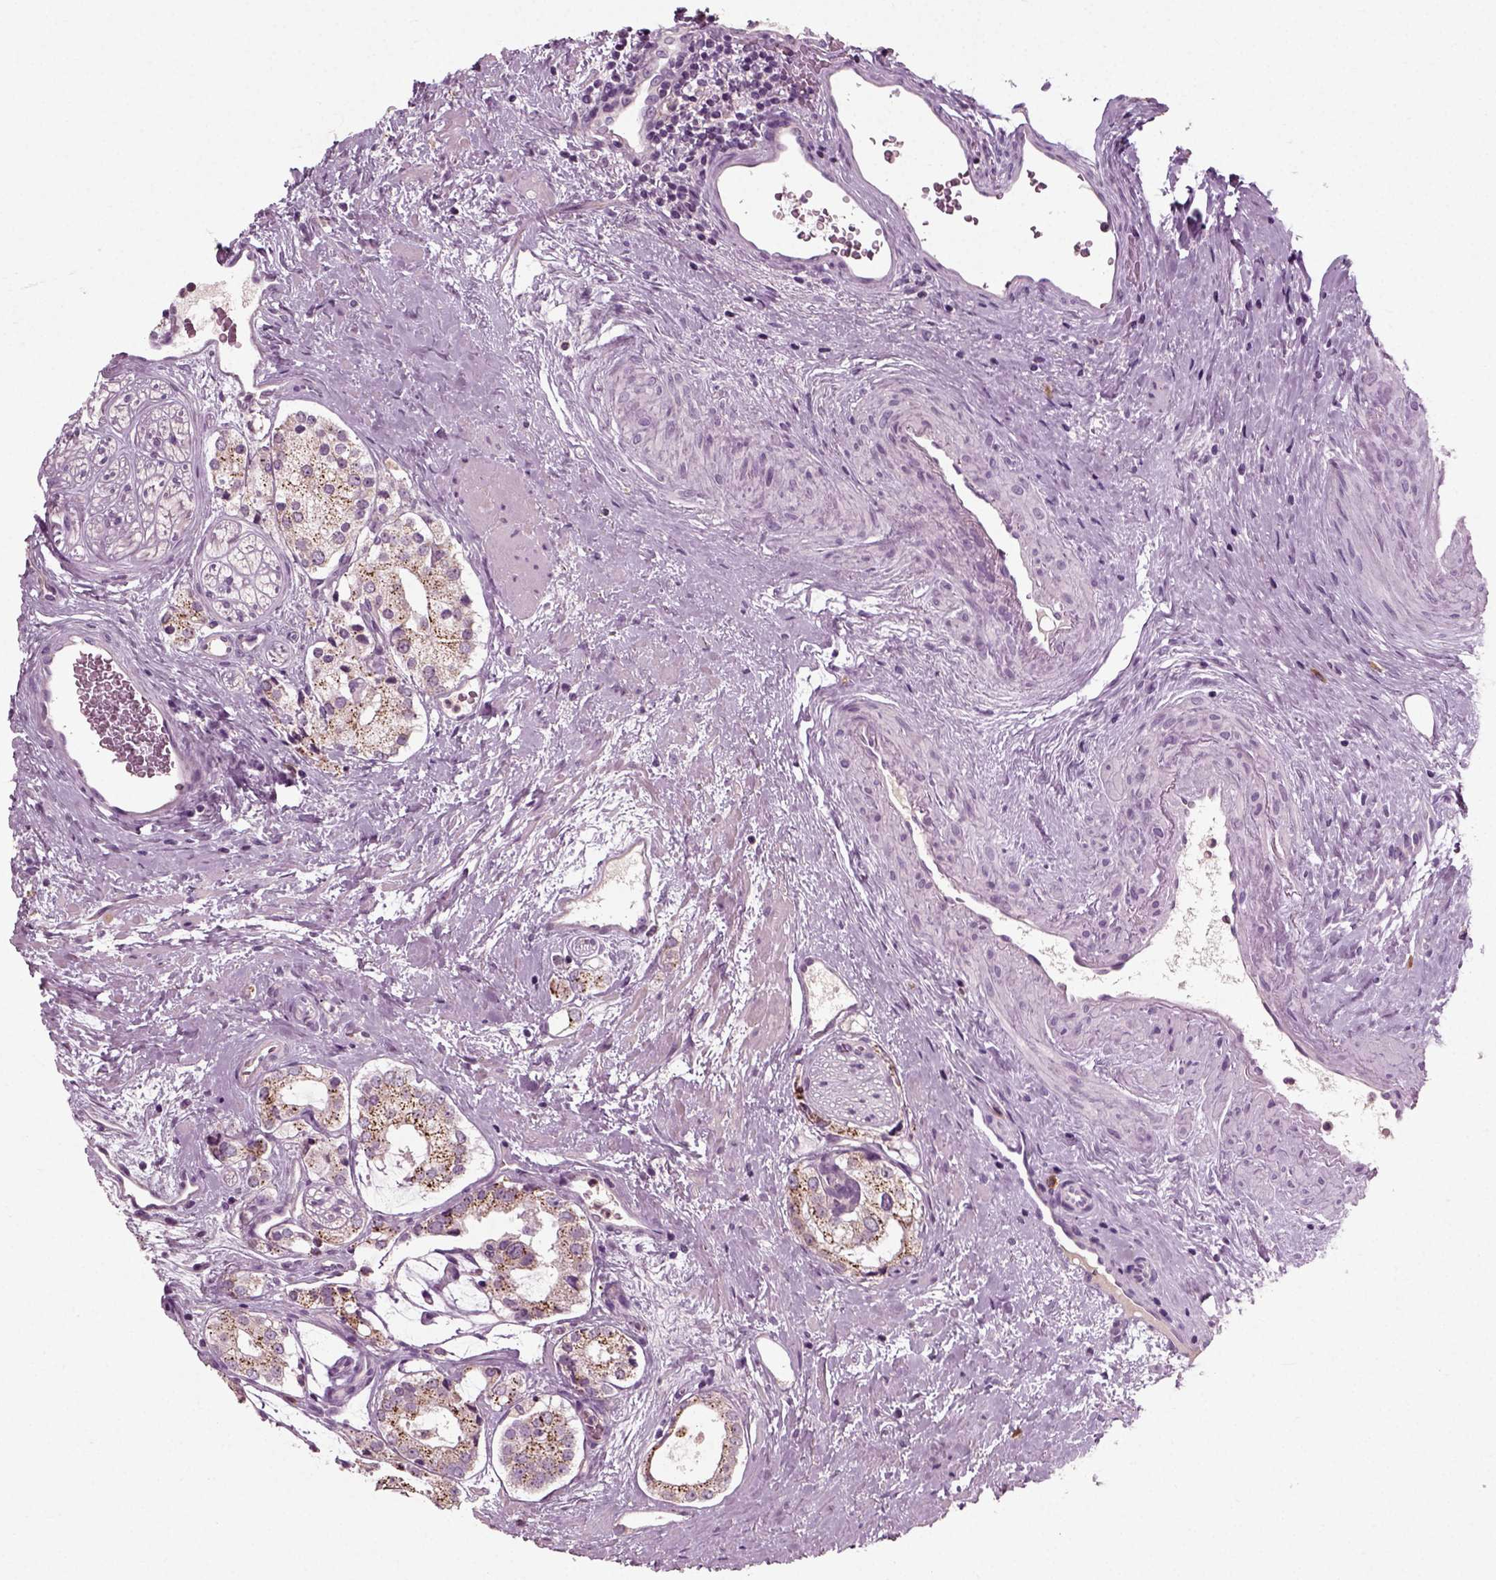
{"staining": {"intensity": "weak", "quantity": "<25%", "location": "cytoplasmic/membranous"}, "tissue": "prostate cancer", "cell_type": "Tumor cells", "image_type": "cancer", "snomed": [{"axis": "morphology", "description": "Adenocarcinoma, NOS"}, {"axis": "topography", "description": "Prostate"}], "caption": "Prostate adenocarcinoma was stained to show a protein in brown. There is no significant positivity in tumor cells. (DAB (3,3'-diaminobenzidine) IHC with hematoxylin counter stain).", "gene": "RND2", "patient": {"sex": "male", "age": 66}}